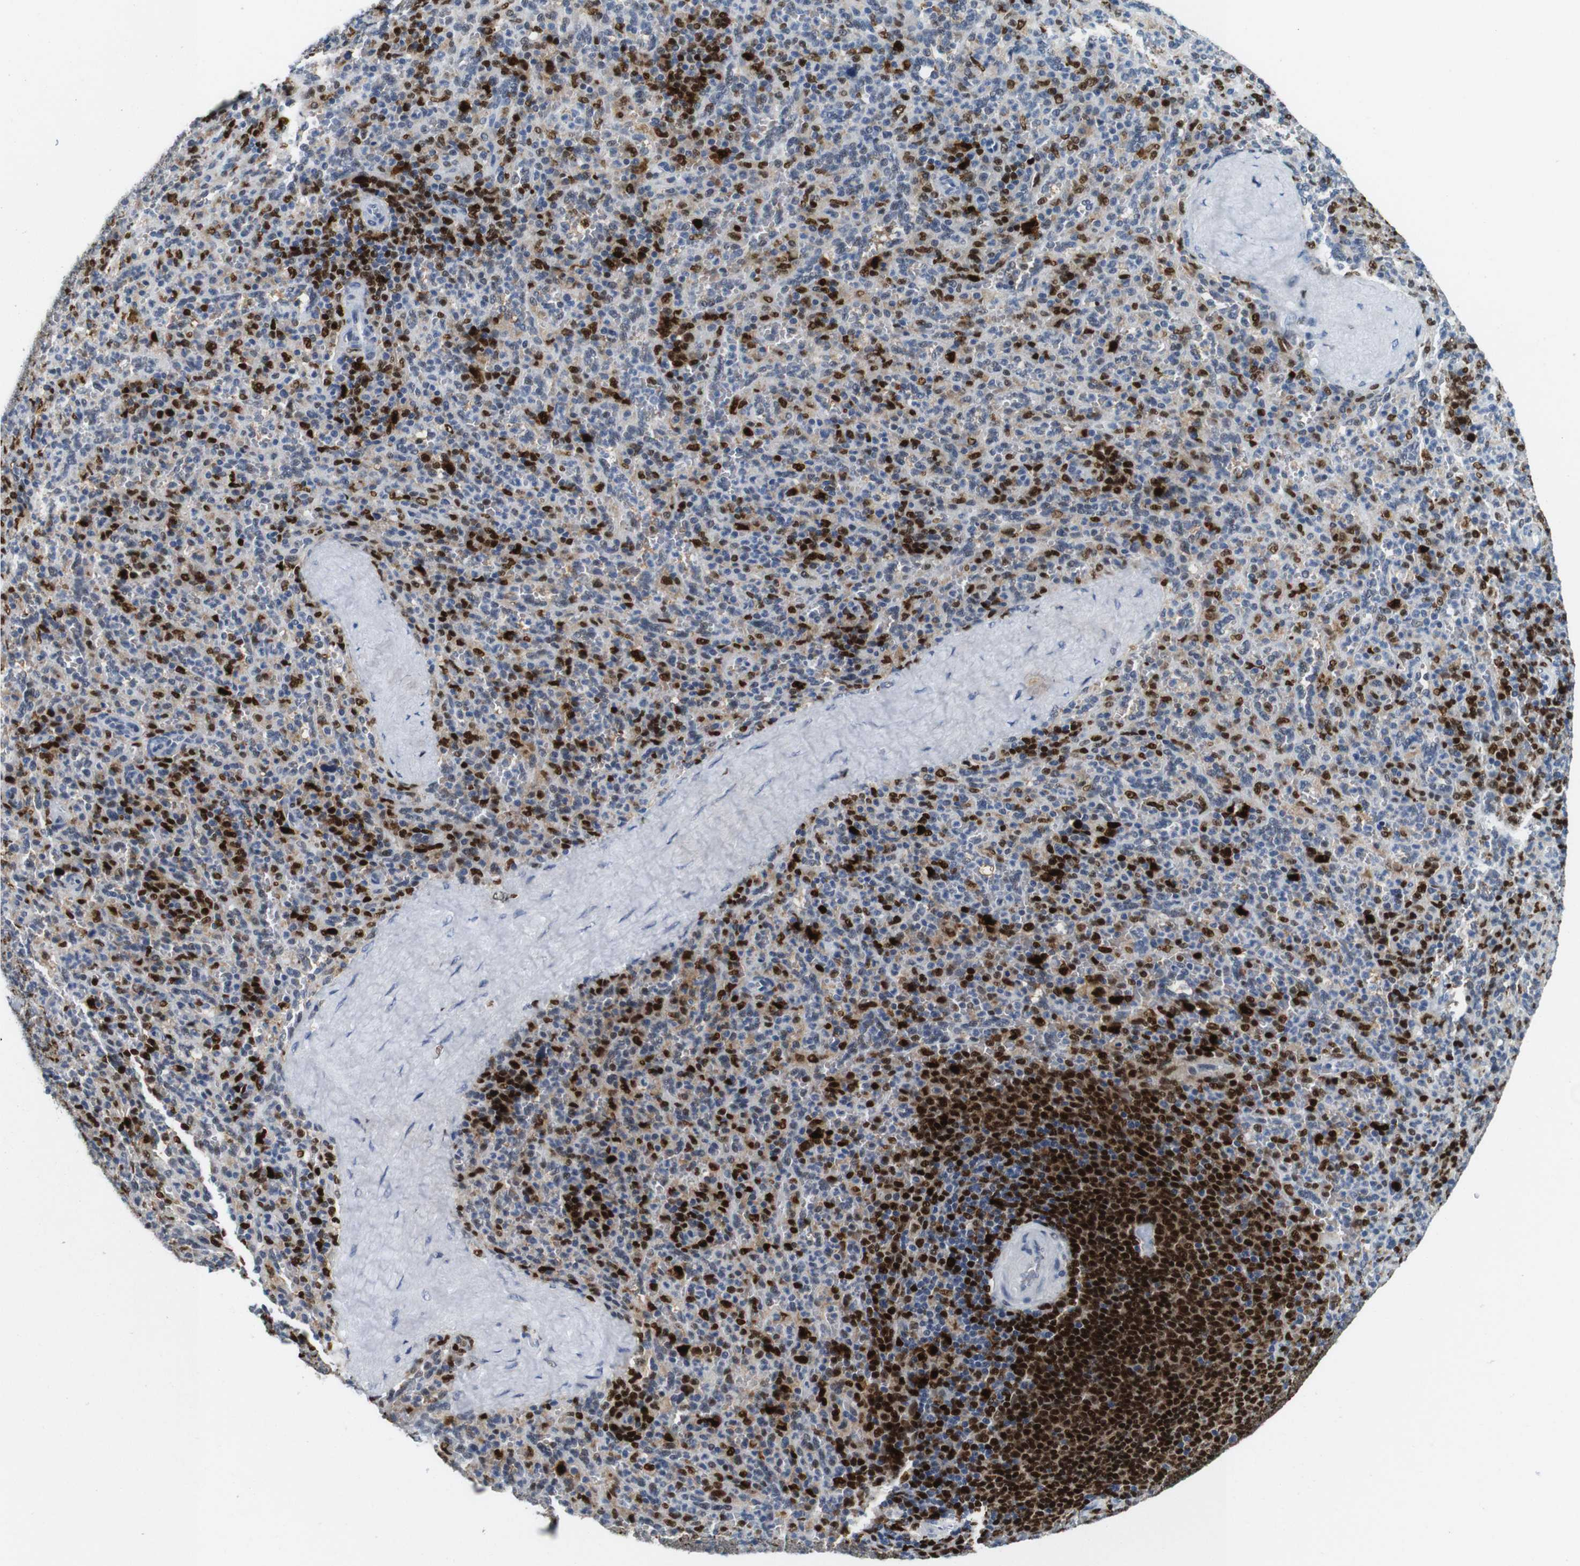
{"staining": {"intensity": "strong", "quantity": "<25%", "location": "nuclear"}, "tissue": "spleen", "cell_type": "Cells in red pulp", "image_type": "normal", "snomed": [{"axis": "morphology", "description": "Normal tissue, NOS"}, {"axis": "topography", "description": "Spleen"}], "caption": "The histopathology image reveals a brown stain indicating the presence of a protein in the nuclear of cells in red pulp in spleen.", "gene": "IRF8", "patient": {"sex": "male", "age": 36}}